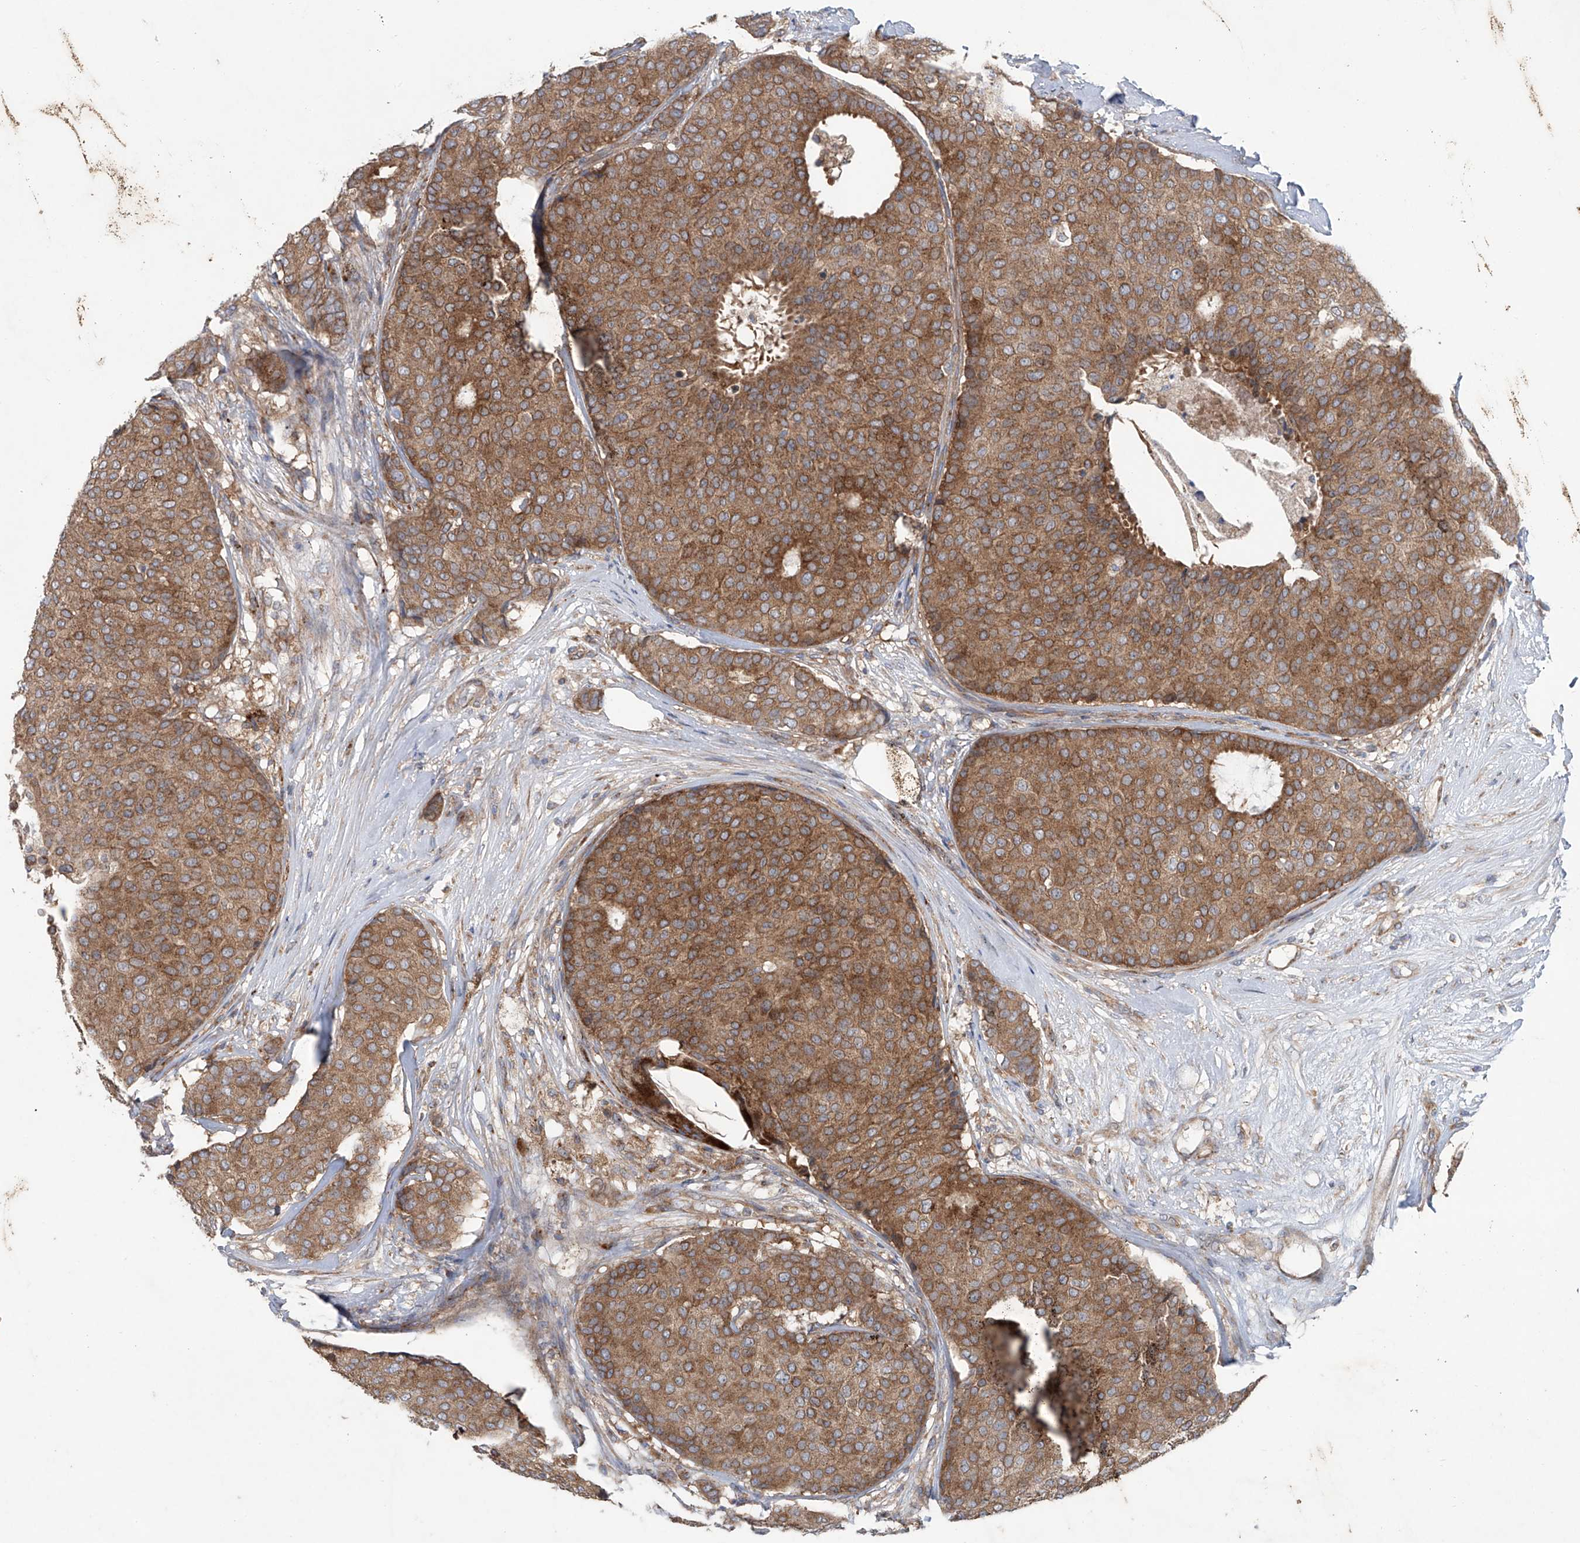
{"staining": {"intensity": "moderate", "quantity": ">75%", "location": "cytoplasmic/membranous"}, "tissue": "breast cancer", "cell_type": "Tumor cells", "image_type": "cancer", "snomed": [{"axis": "morphology", "description": "Duct carcinoma"}, {"axis": "topography", "description": "Breast"}], "caption": "Protein staining by IHC shows moderate cytoplasmic/membranous staining in approximately >75% of tumor cells in infiltrating ductal carcinoma (breast).", "gene": "KLC4", "patient": {"sex": "female", "age": 75}}